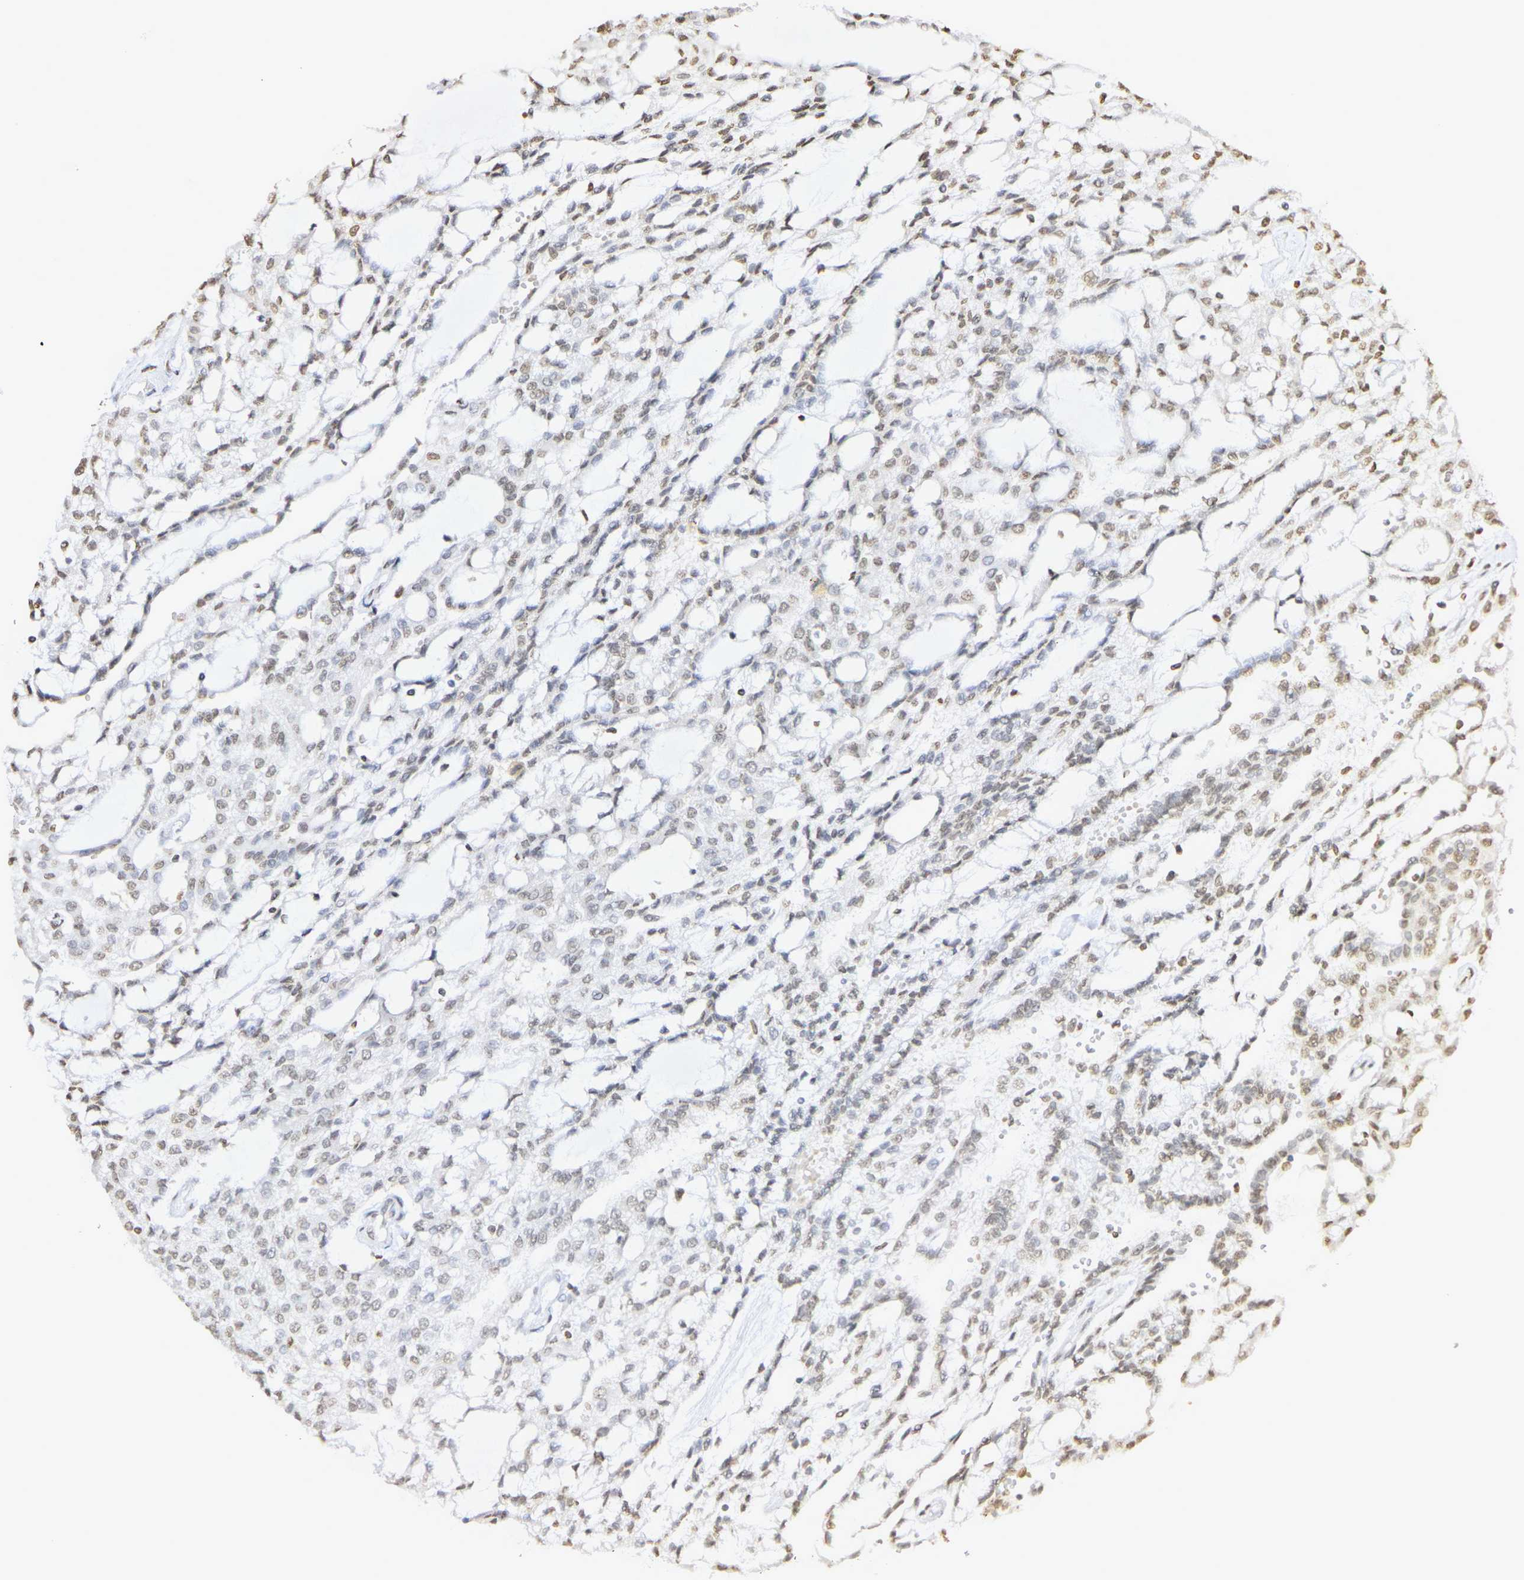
{"staining": {"intensity": "weak", "quantity": "25%-75%", "location": "nuclear"}, "tissue": "renal cancer", "cell_type": "Tumor cells", "image_type": "cancer", "snomed": [{"axis": "morphology", "description": "Adenocarcinoma, NOS"}, {"axis": "topography", "description": "Kidney"}], "caption": "A low amount of weak nuclear staining is appreciated in about 25%-75% of tumor cells in renal adenocarcinoma tissue.", "gene": "ATF4", "patient": {"sex": "male", "age": 63}}